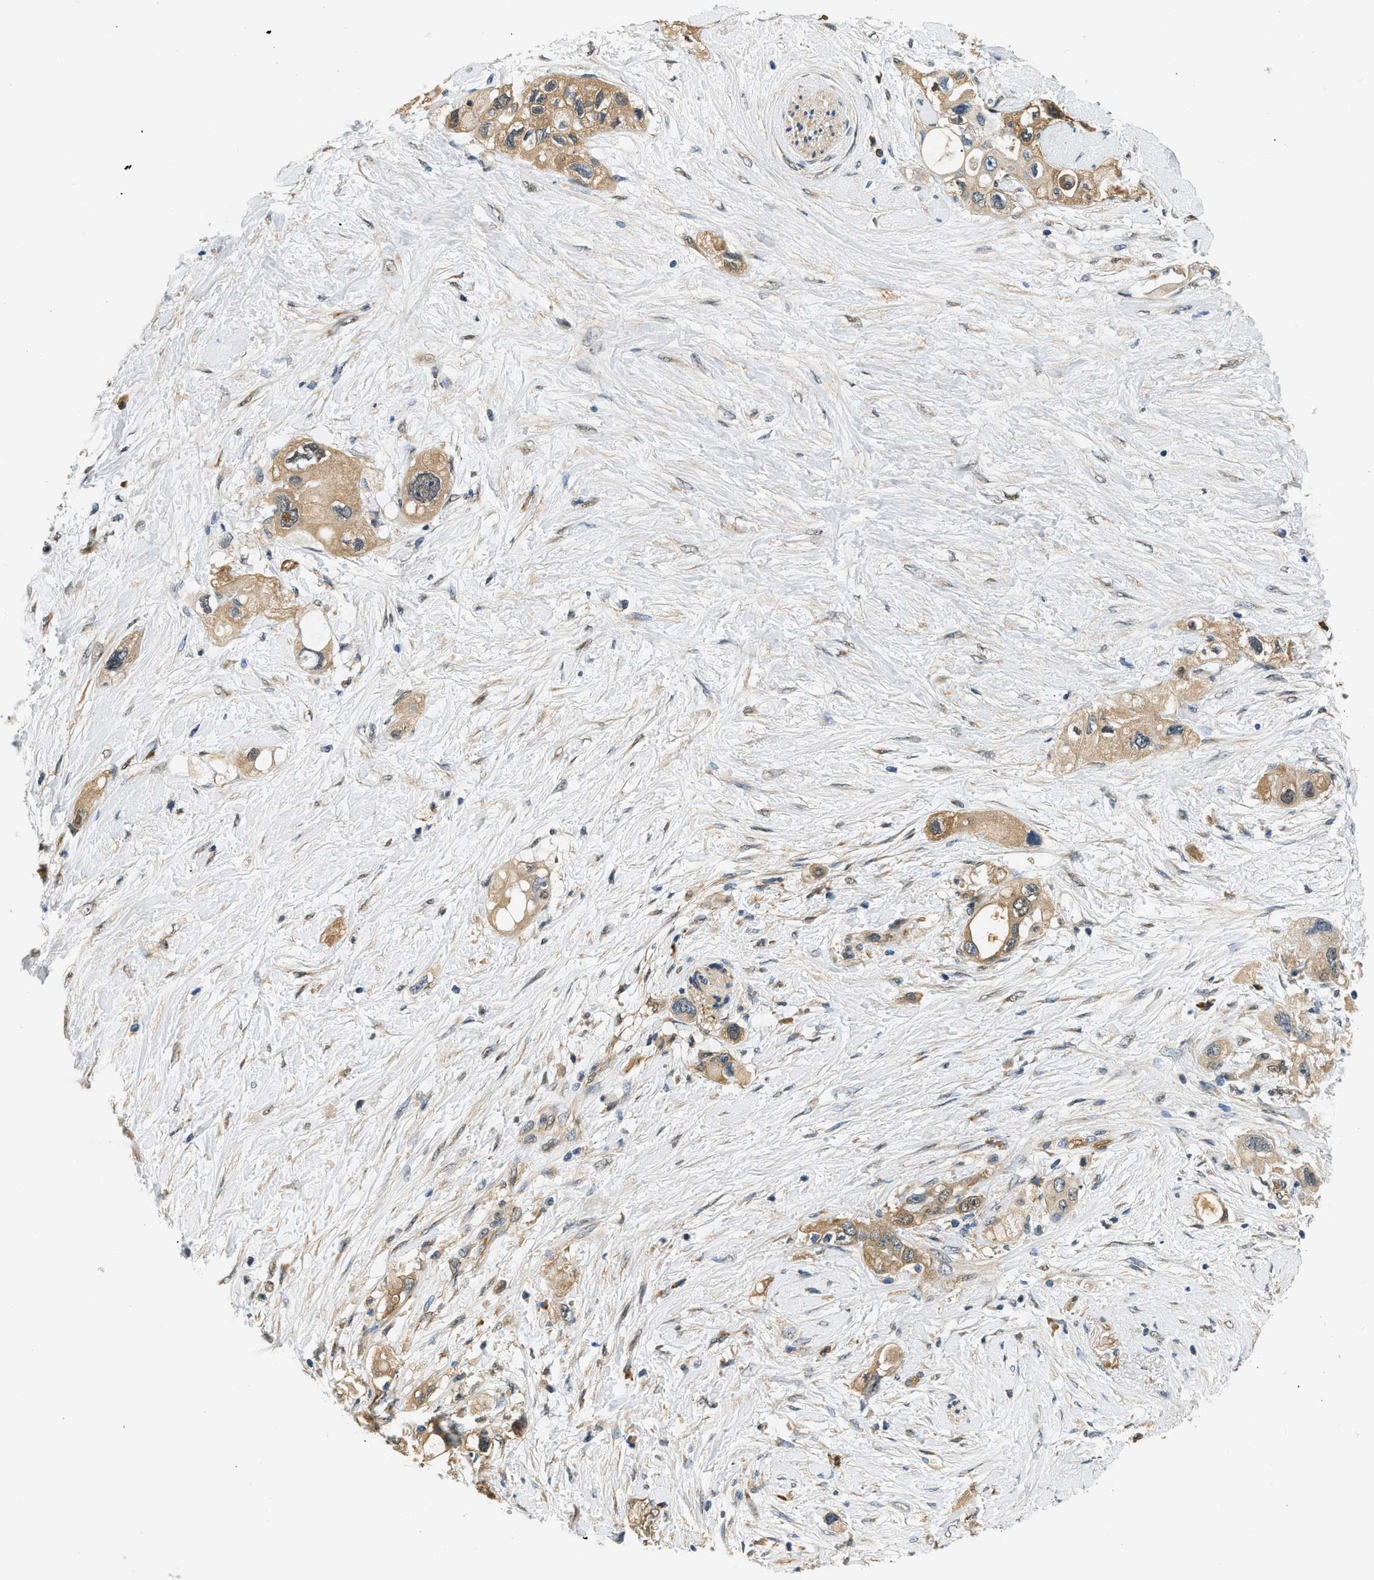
{"staining": {"intensity": "weak", "quantity": ">75%", "location": "cytoplasmic/membranous"}, "tissue": "pancreatic cancer", "cell_type": "Tumor cells", "image_type": "cancer", "snomed": [{"axis": "morphology", "description": "Adenocarcinoma, NOS"}, {"axis": "topography", "description": "Pancreas"}], "caption": "Immunohistochemistry (IHC) (DAB (3,3'-diaminobenzidine)) staining of human pancreatic cancer displays weak cytoplasmic/membranous protein expression in approximately >75% of tumor cells. (Brightfield microscopy of DAB IHC at high magnification).", "gene": "BCL7C", "patient": {"sex": "female", "age": 56}}